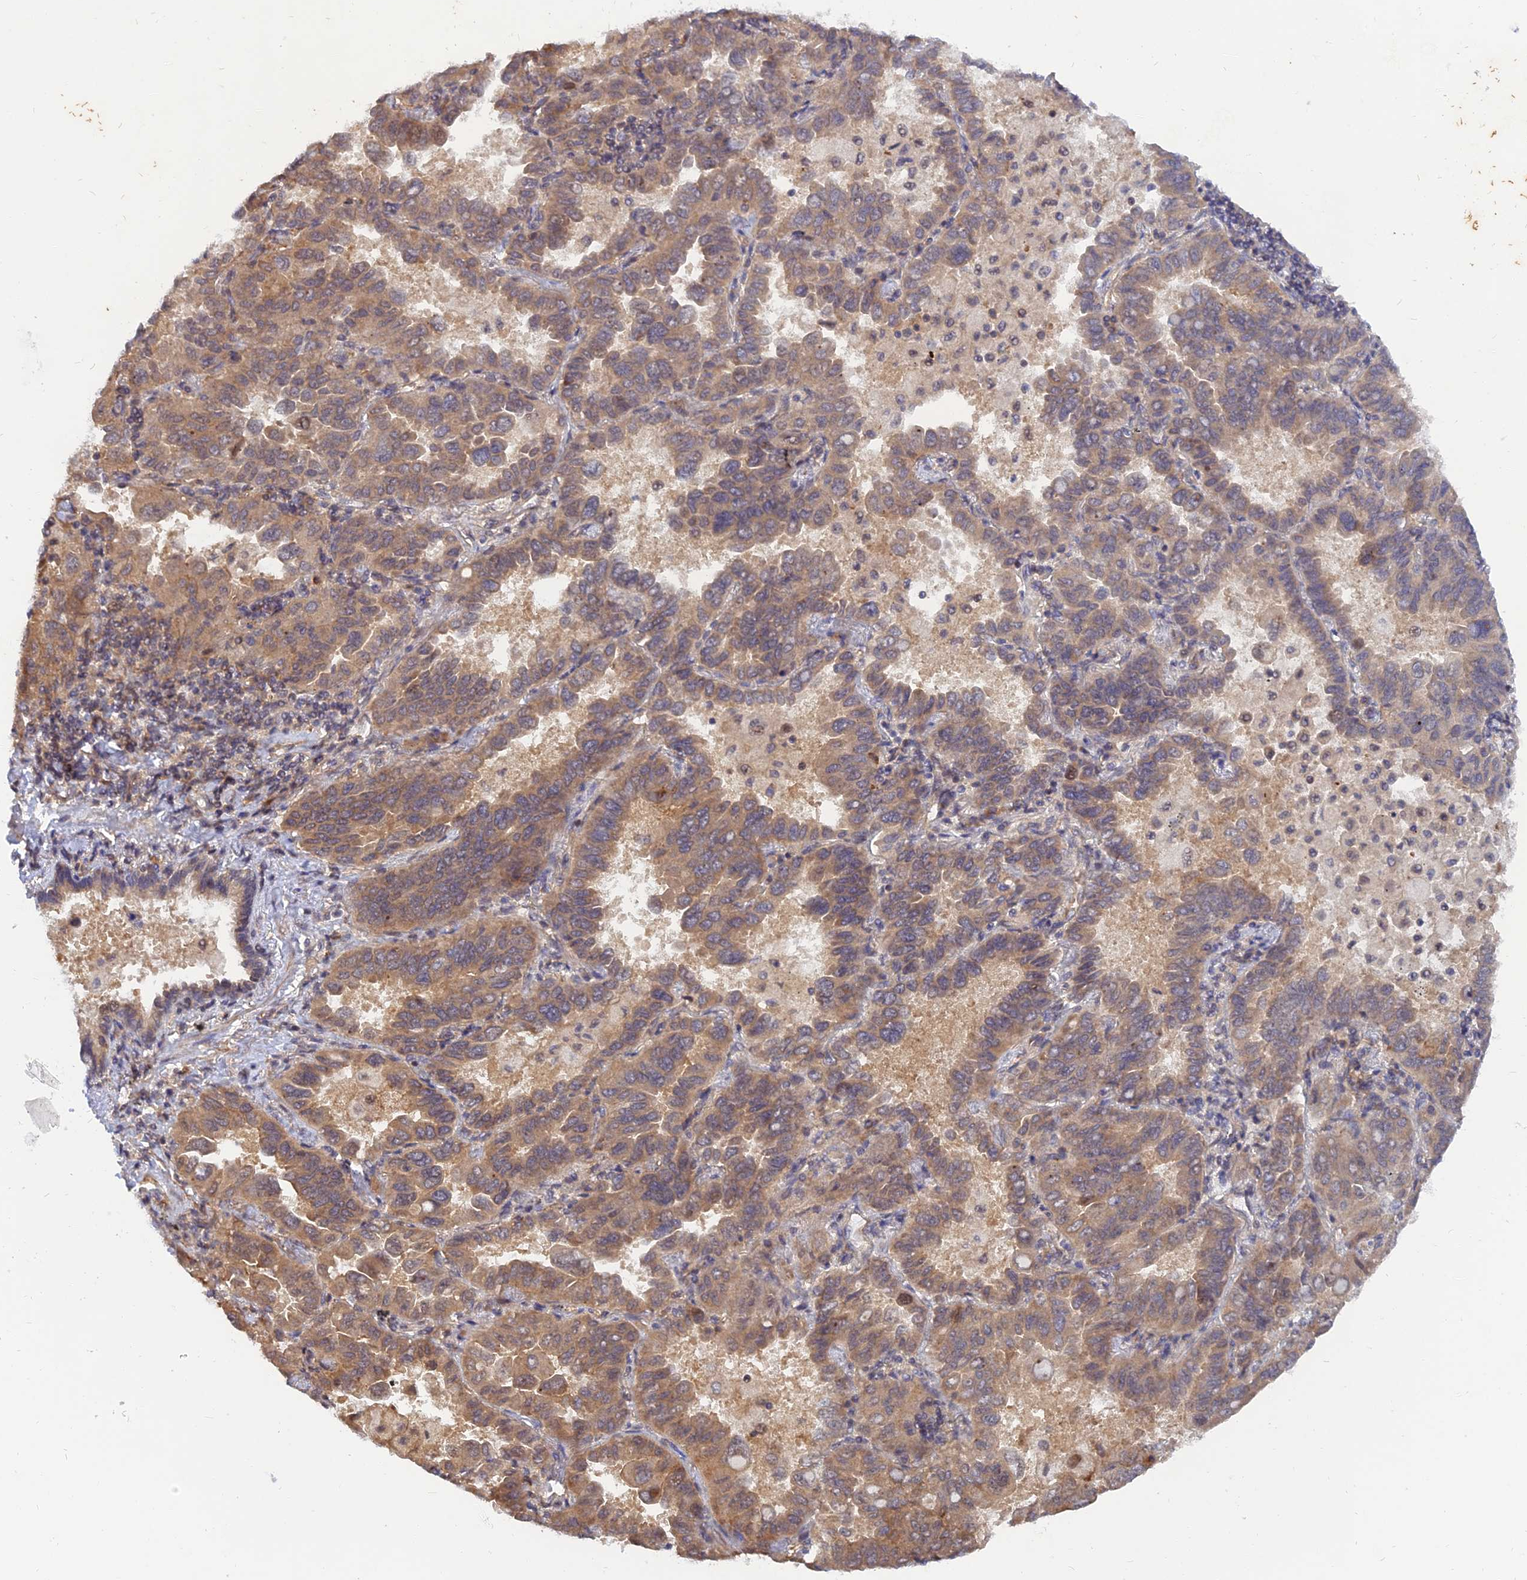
{"staining": {"intensity": "weak", "quantity": ">75%", "location": "cytoplasmic/membranous"}, "tissue": "lung cancer", "cell_type": "Tumor cells", "image_type": "cancer", "snomed": [{"axis": "morphology", "description": "Adenocarcinoma, NOS"}, {"axis": "topography", "description": "Lung"}], "caption": "Approximately >75% of tumor cells in human lung adenocarcinoma reveal weak cytoplasmic/membranous protein staining as visualized by brown immunohistochemical staining.", "gene": "WDR41", "patient": {"sex": "male", "age": 64}}